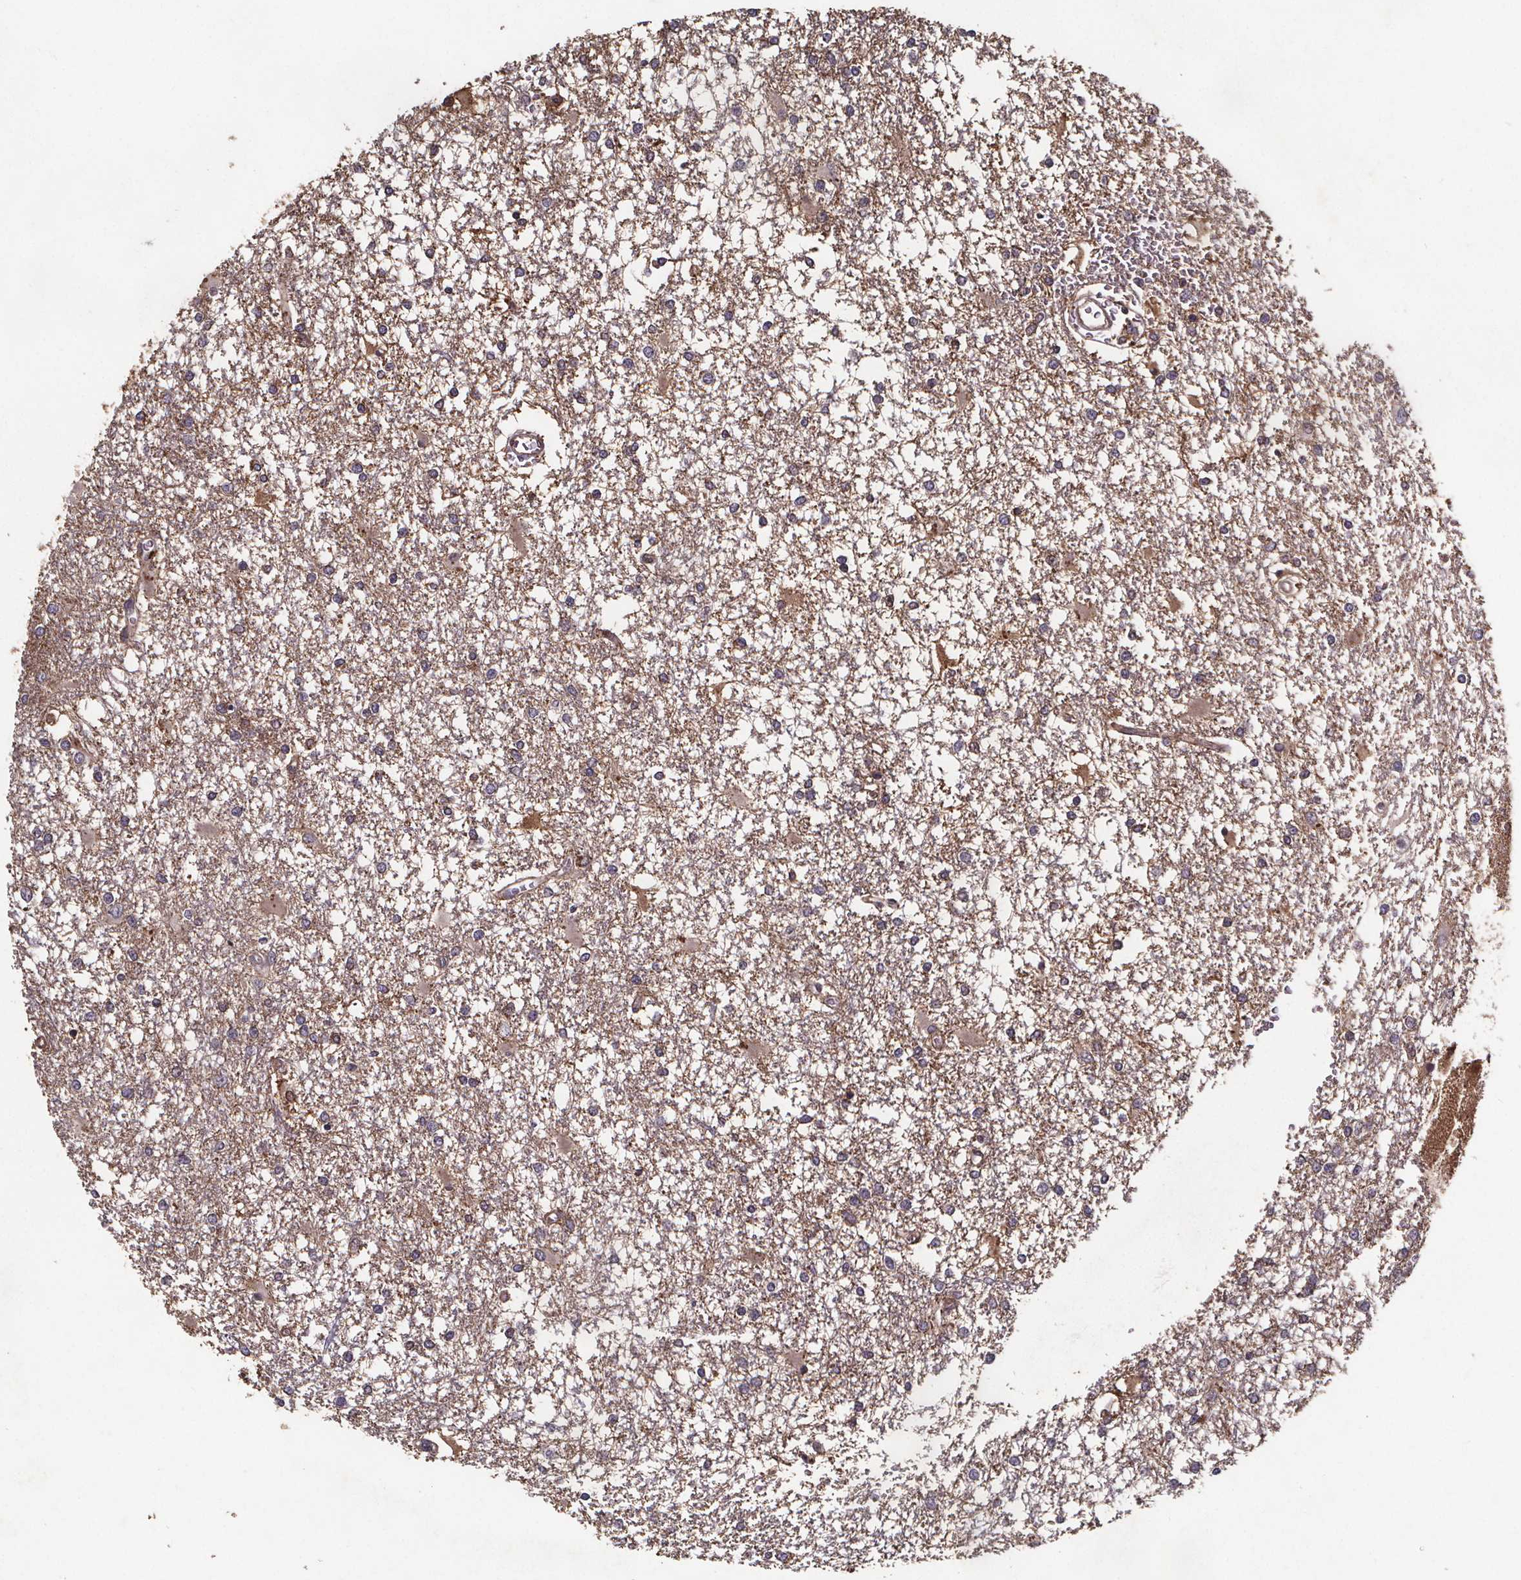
{"staining": {"intensity": "negative", "quantity": "none", "location": "none"}, "tissue": "glioma", "cell_type": "Tumor cells", "image_type": "cancer", "snomed": [{"axis": "morphology", "description": "Glioma, malignant, High grade"}, {"axis": "topography", "description": "Cerebral cortex"}], "caption": "An immunohistochemistry (IHC) micrograph of malignant glioma (high-grade) is shown. There is no staining in tumor cells of malignant glioma (high-grade).", "gene": "FASTKD3", "patient": {"sex": "male", "age": 79}}